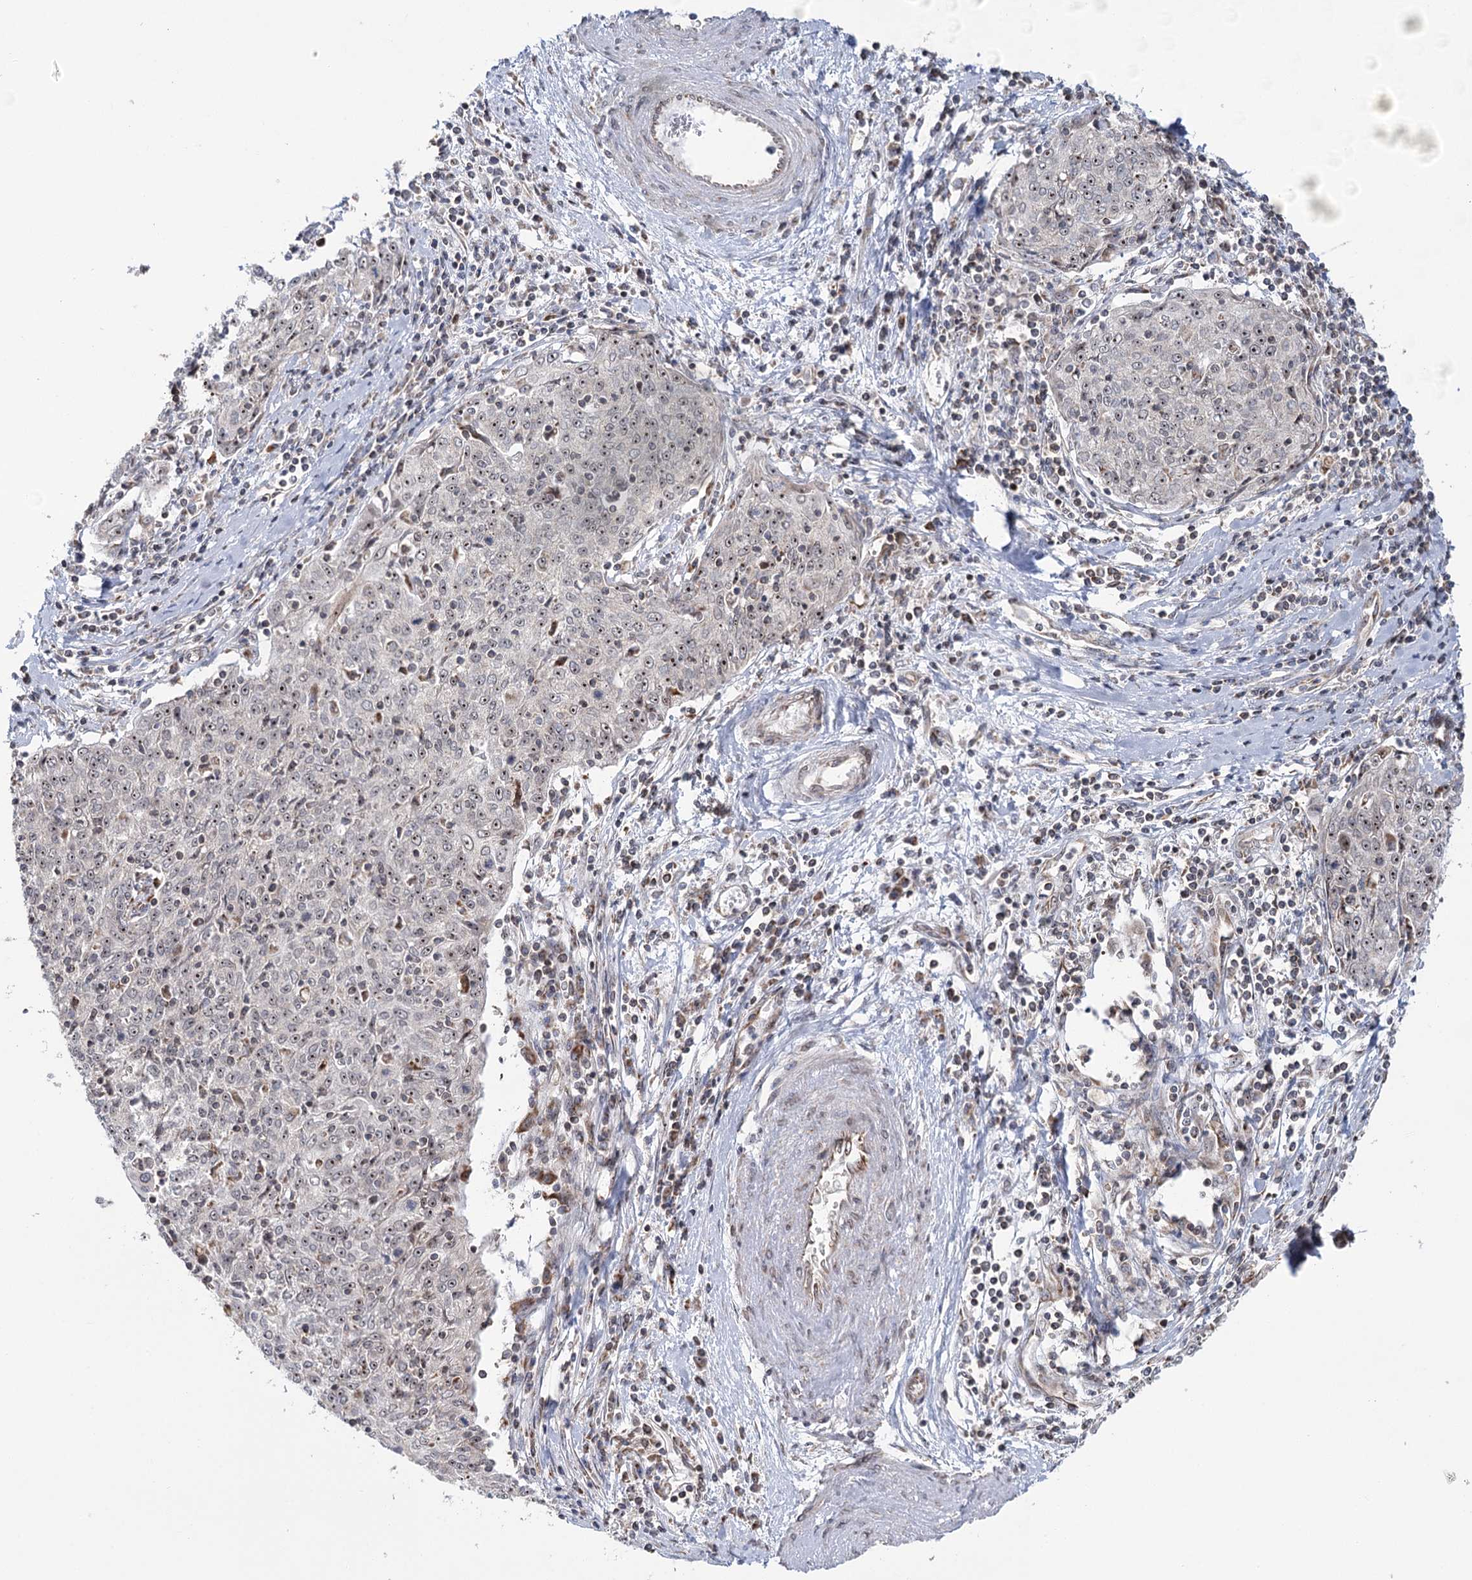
{"staining": {"intensity": "moderate", "quantity": ">75%", "location": "nuclear"}, "tissue": "cervical cancer", "cell_type": "Tumor cells", "image_type": "cancer", "snomed": [{"axis": "morphology", "description": "Squamous cell carcinoma, NOS"}, {"axis": "topography", "description": "Cervix"}], "caption": "IHC photomicrograph of neoplastic tissue: cervical cancer stained using immunohistochemistry reveals medium levels of moderate protein expression localized specifically in the nuclear of tumor cells, appearing as a nuclear brown color.", "gene": "STEEP1", "patient": {"sex": "female", "age": 48}}